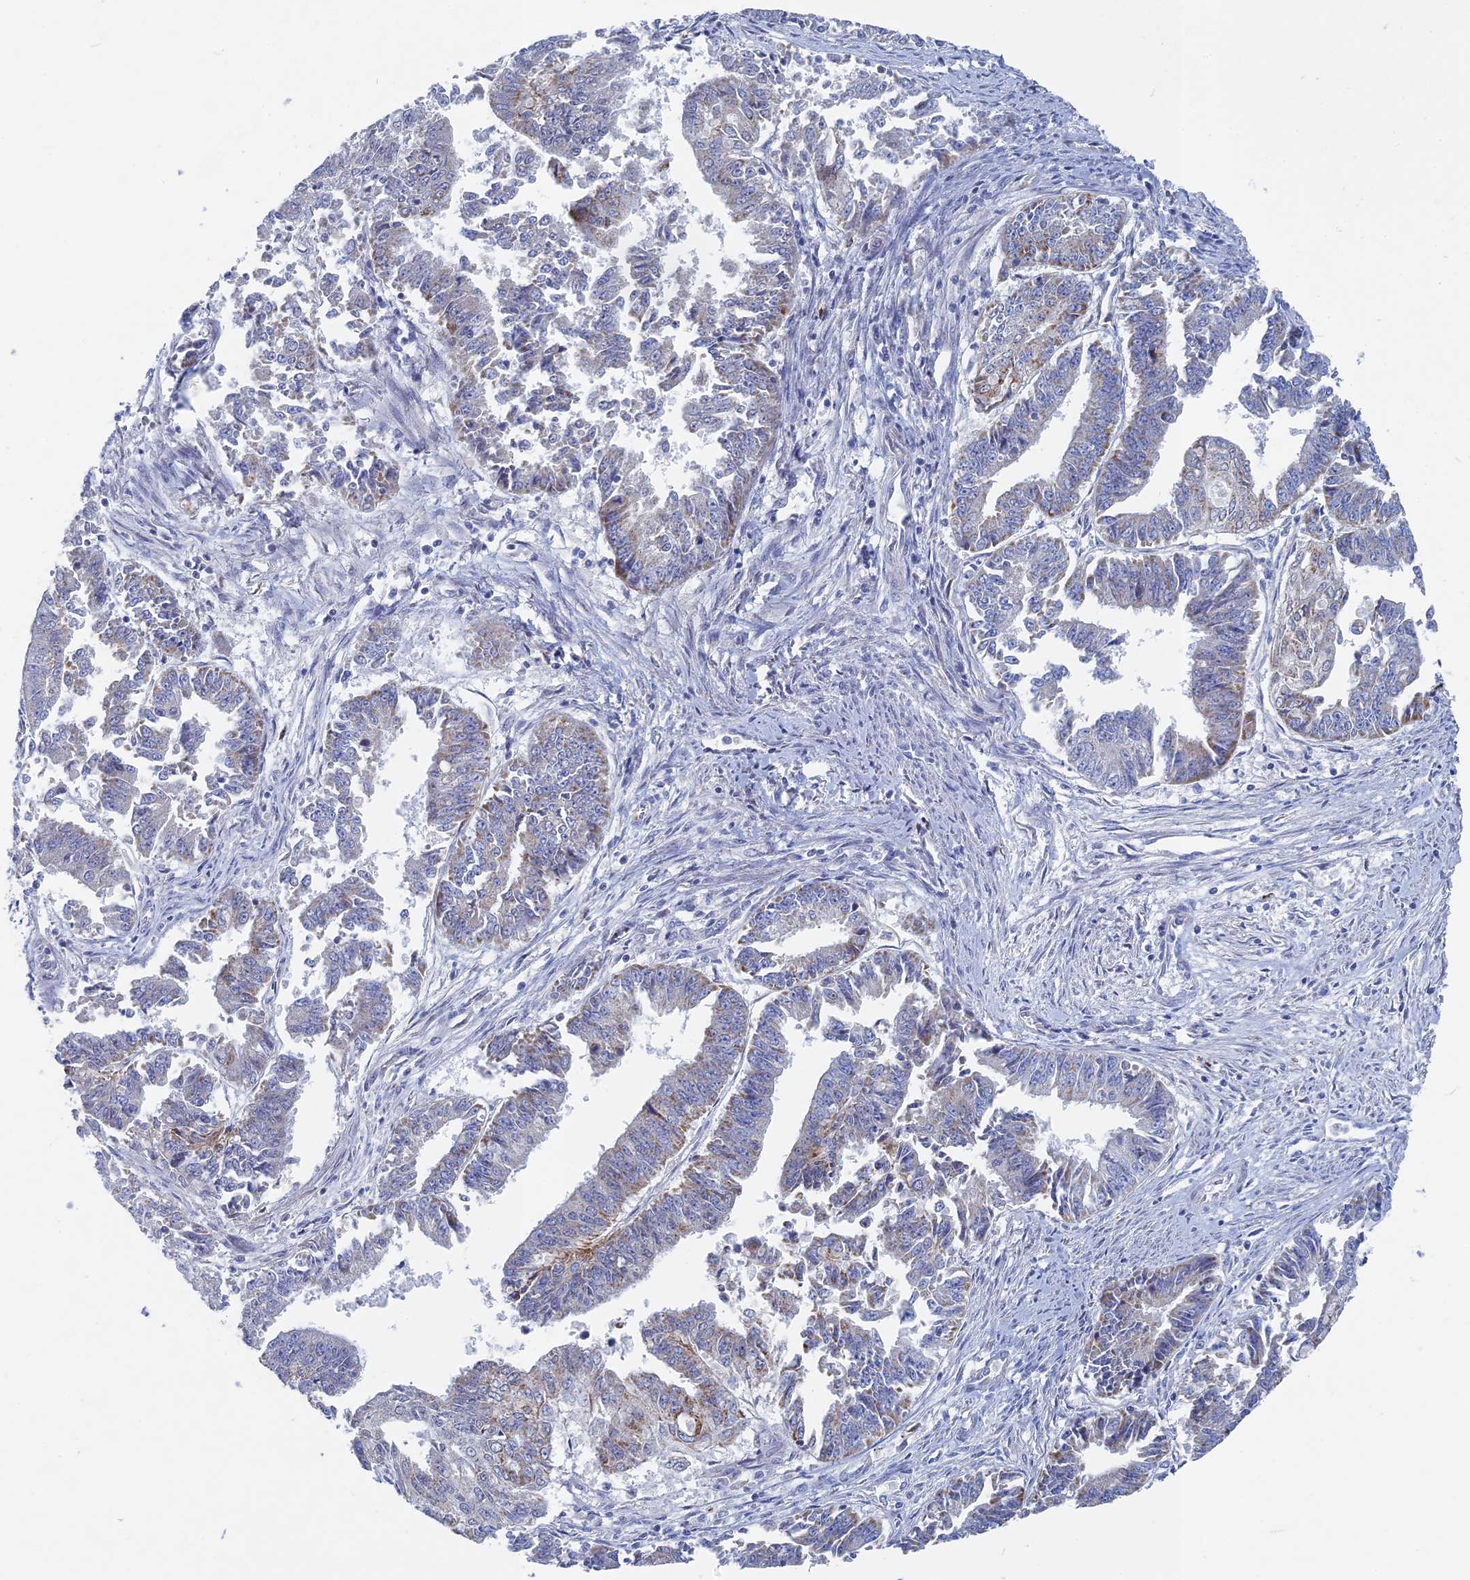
{"staining": {"intensity": "moderate", "quantity": "<25%", "location": "cytoplasmic/membranous"}, "tissue": "endometrial cancer", "cell_type": "Tumor cells", "image_type": "cancer", "snomed": [{"axis": "morphology", "description": "Adenocarcinoma, NOS"}, {"axis": "topography", "description": "Endometrium"}], "caption": "Immunohistochemical staining of endometrial cancer shows low levels of moderate cytoplasmic/membranous positivity in about <25% of tumor cells. The staining was performed using DAB (3,3'-diaminobenzidine) to visualize the protein expression in brown, while the nuclei were stained in blue with hematoxylin (Magnification: 20x).", "gene": "HIGD1A", "patient": {"sex": "female", "age": 73}}